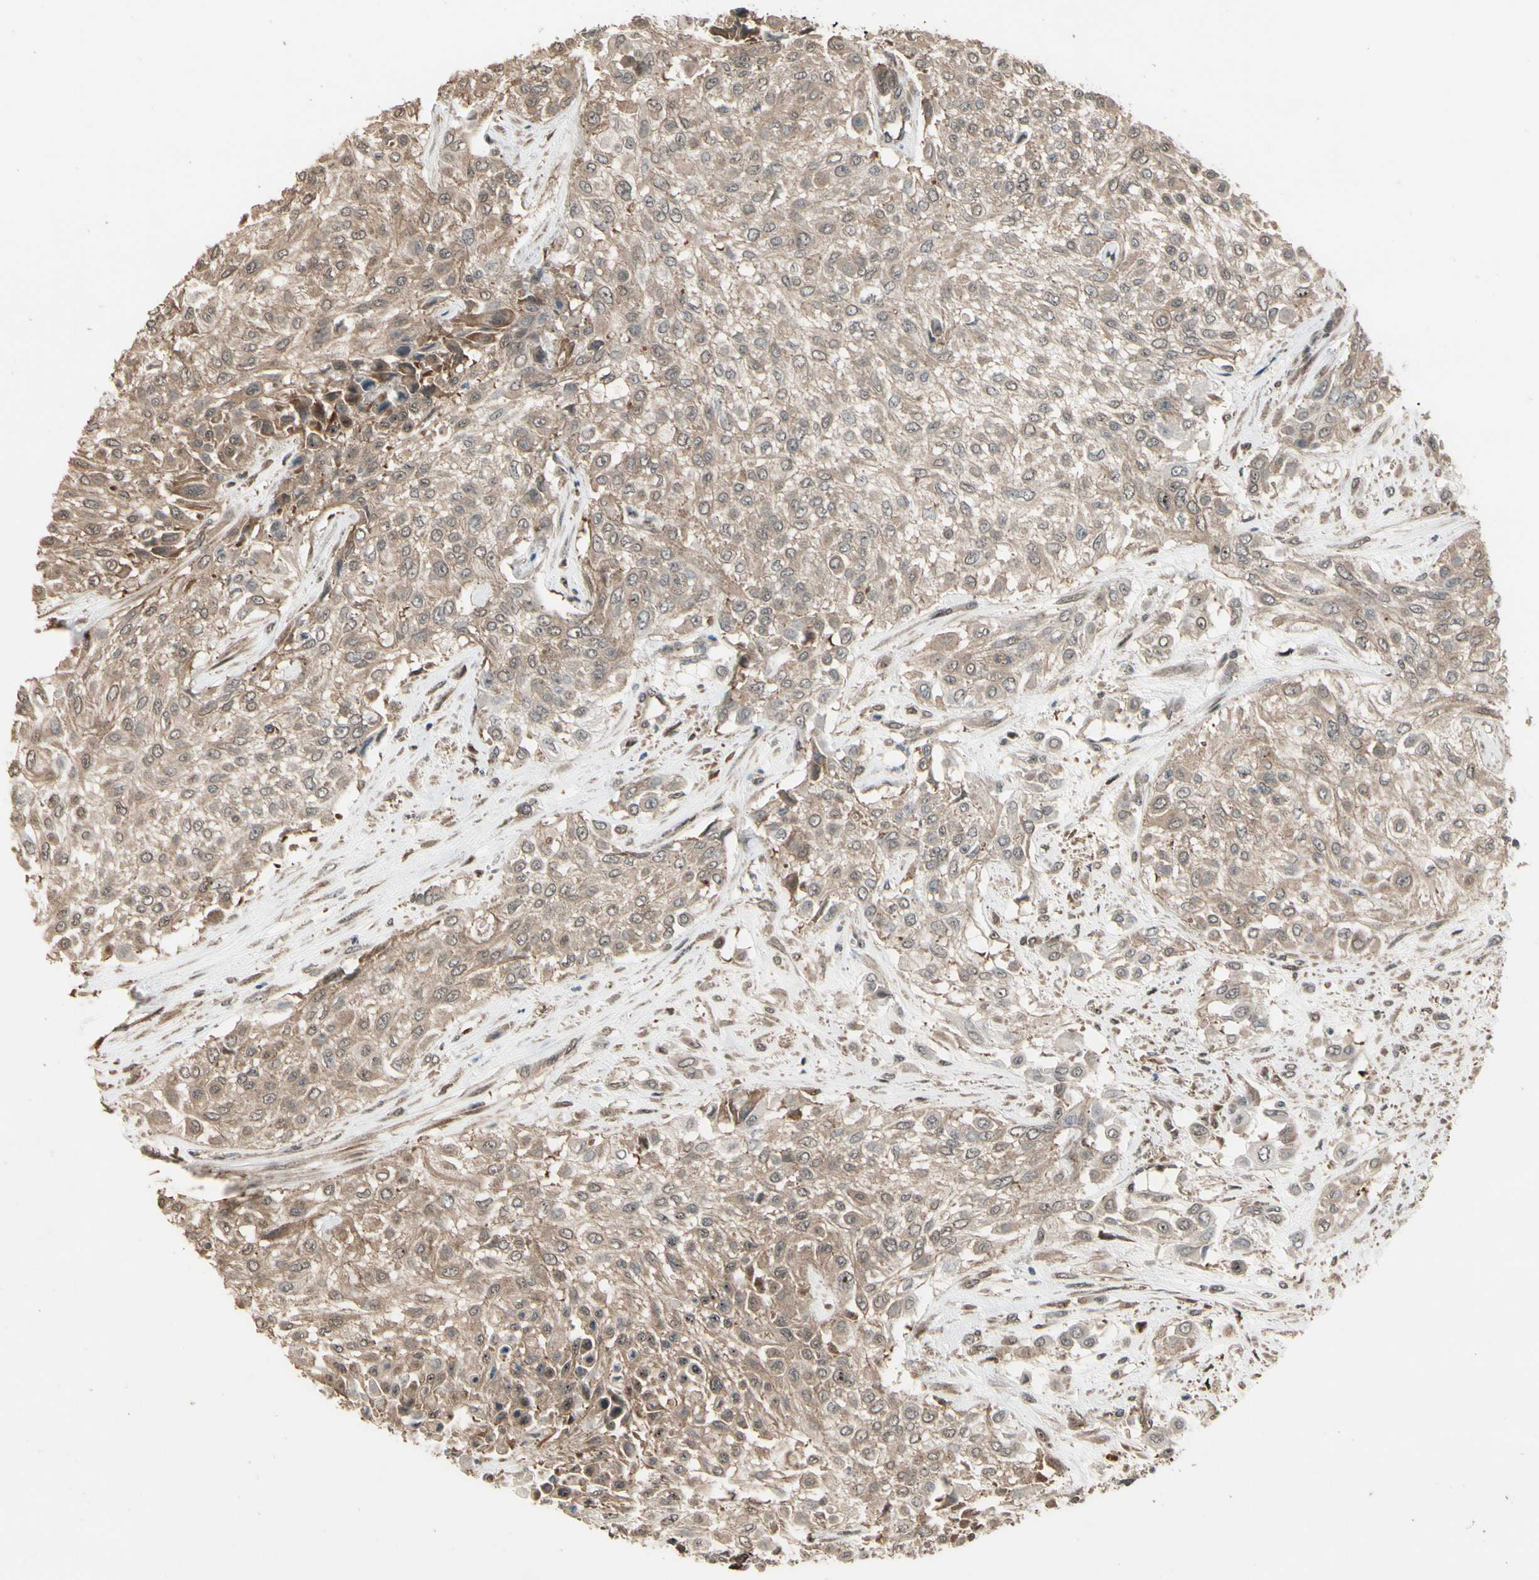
{"staining": {"intensity": "weak", "quantity": ">75%", "location": "cytoplasmic/membranous"}, "tissue": "urothelial cancer", "cell_type": "Tumor cells", "image_type": "cancer", "snomed": [{"axis": "morphology", "description": "Urothelial carcinoma, High grade"}, {"axis": "topography", "description": "Urinary bladder"}], "caption": "IHC of human urothelial carcinoma (high-grade) reveals low levels of weak cytoplasmic/membranous staining in approximately >75% of tumor cells.", "gene": "CSF1R", "patient": {"sex": "male", "age": 57}}